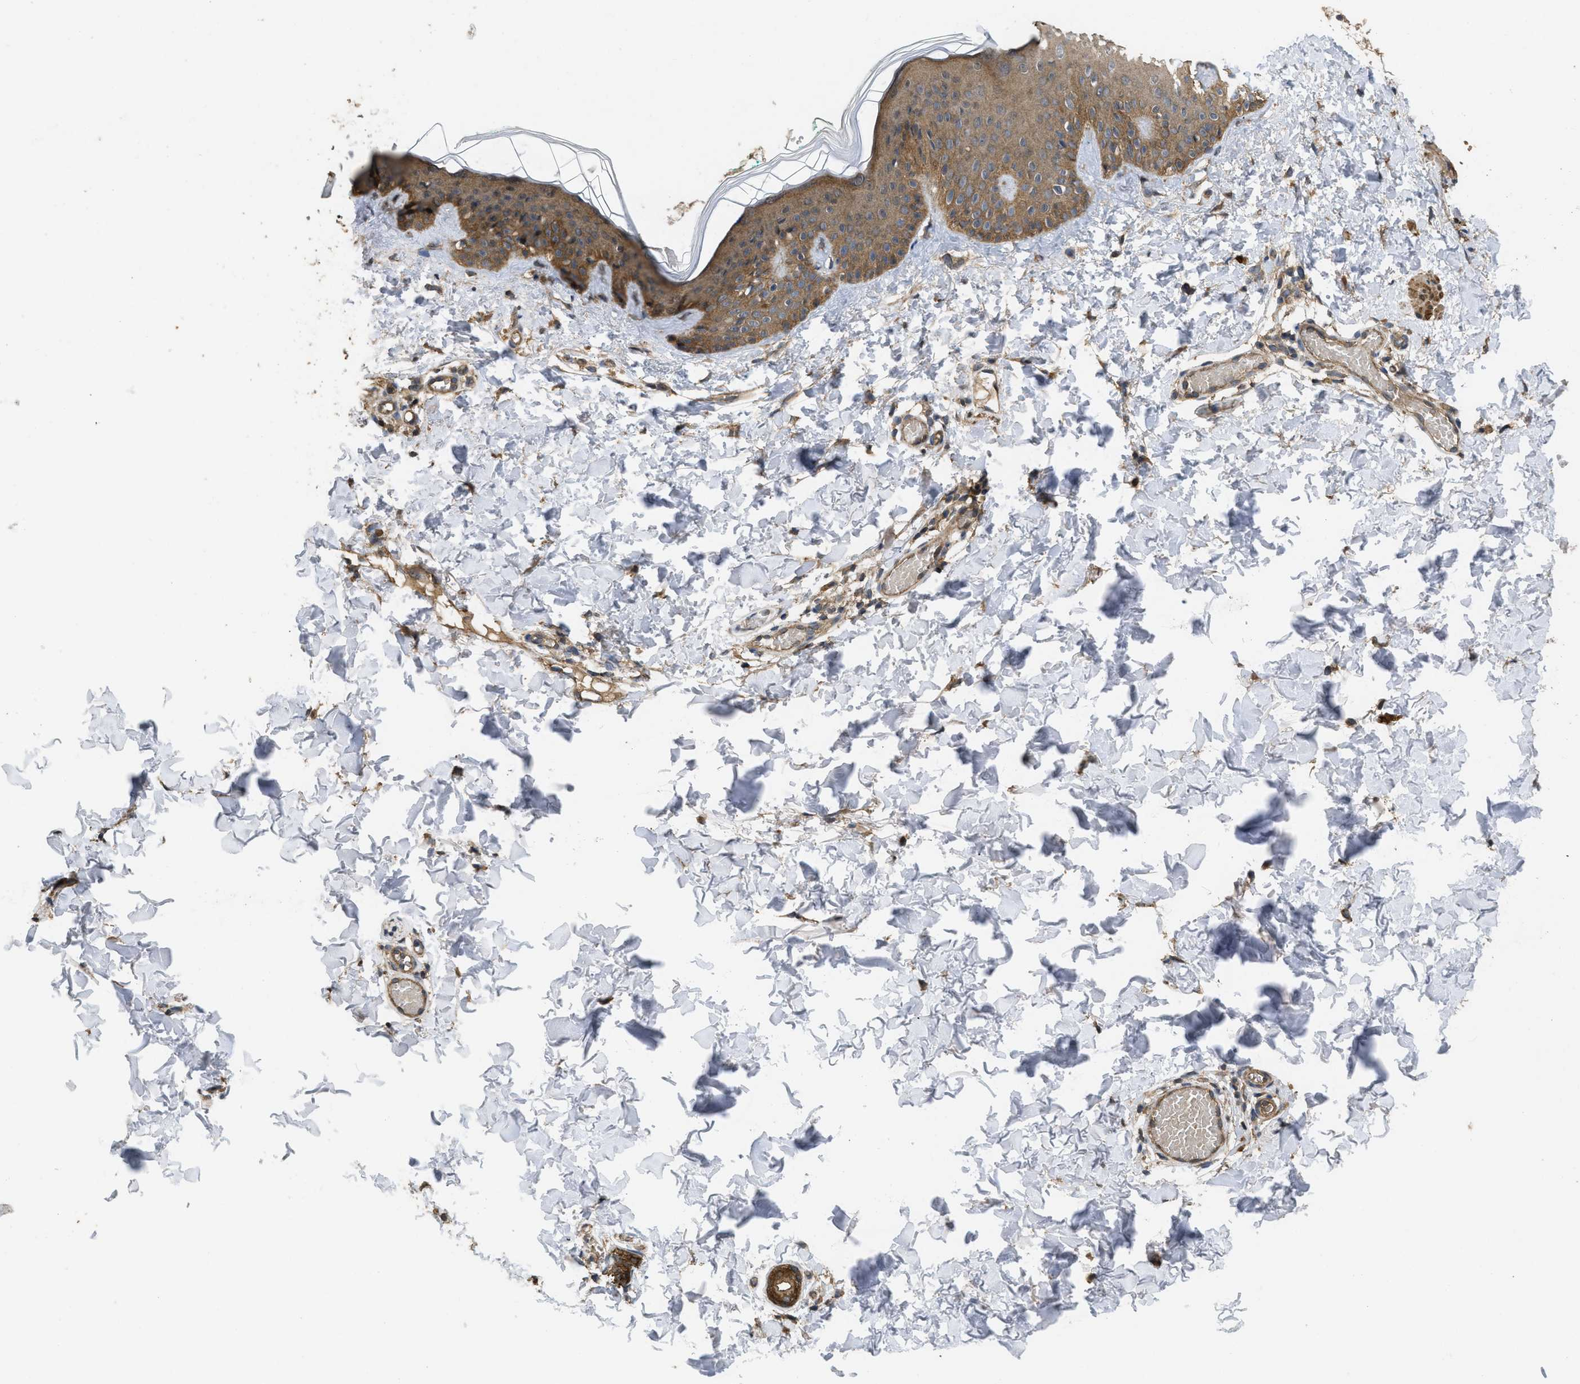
{"staining": {"intensity": "weak", "quantity": ">75%", "location": "cytoplasmic/membranous"}, "tissue": "skin", "cell_type": "Fibroblasts", "image_type": "normal", "snomed": [{"axis": "morphology", "description": "Normal tissue, NOS"}, {"axis": "topography", "description": "Skin"}], "caption": "About >75% of fibroblasts in benign human skin demonstrate weak cytoplasmic/membranous protein staining as visualized by brown immunohistochemical staining.", "gene": "FZD6", "patient": {"sex": "male", "age": 30}}